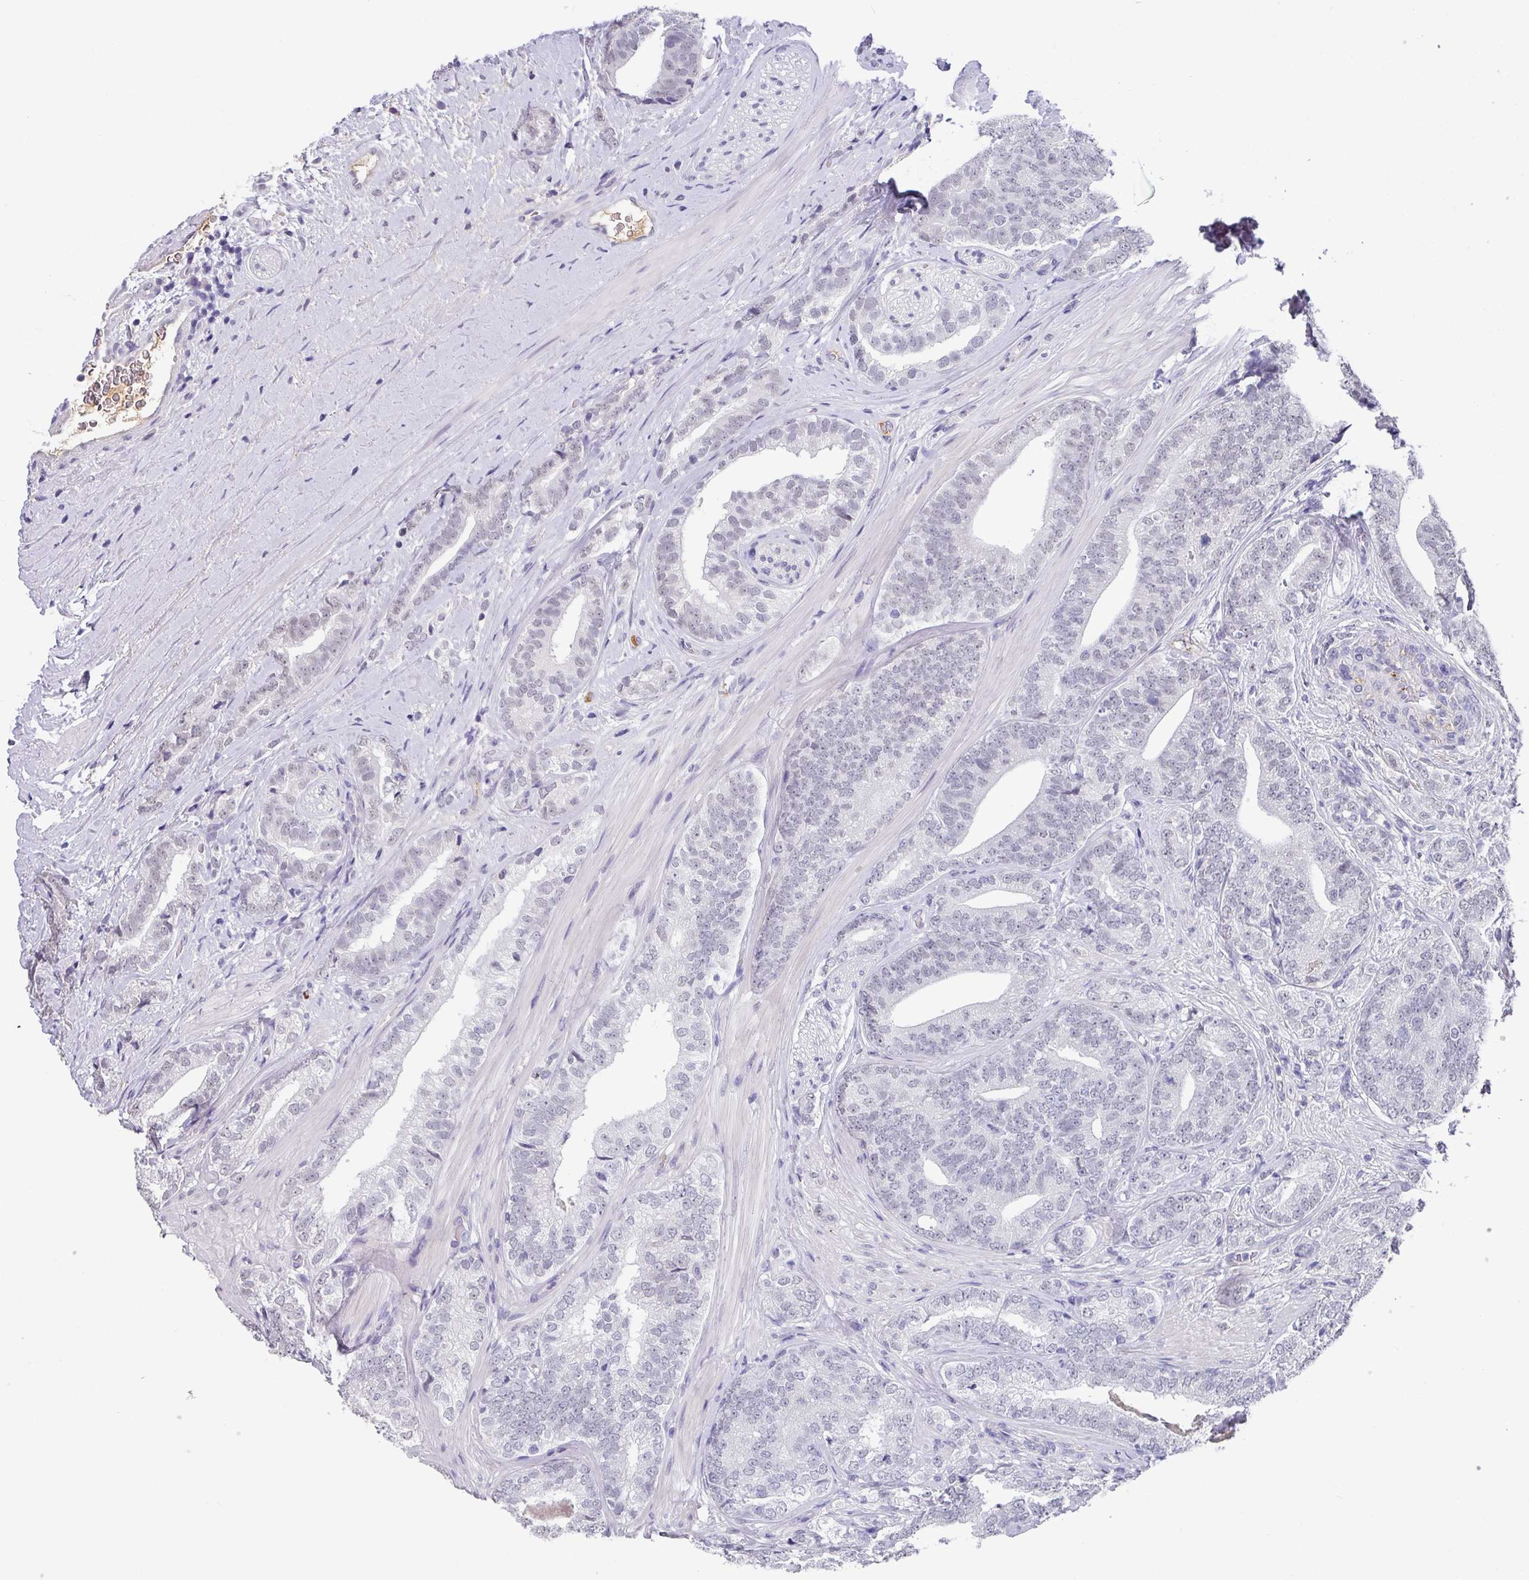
{"staining": {"intensity": "negative", "quantity": "none", "location": "none"}, "tissue": "prostate cancer", "cell_type": "Tumor cells", "image_type": "cancer", "snomed": [{"axis": "morphology", "description": "Adenocarcinoma, High grade"}, {"axis": "topography", "description": "Prostate"}], "caption": "Immunohistochemical staining of prostate cancer displays no significant positivity in tumor cells.", "gene": "C1QB", "patient": {"sex": "male", "age": 72}}